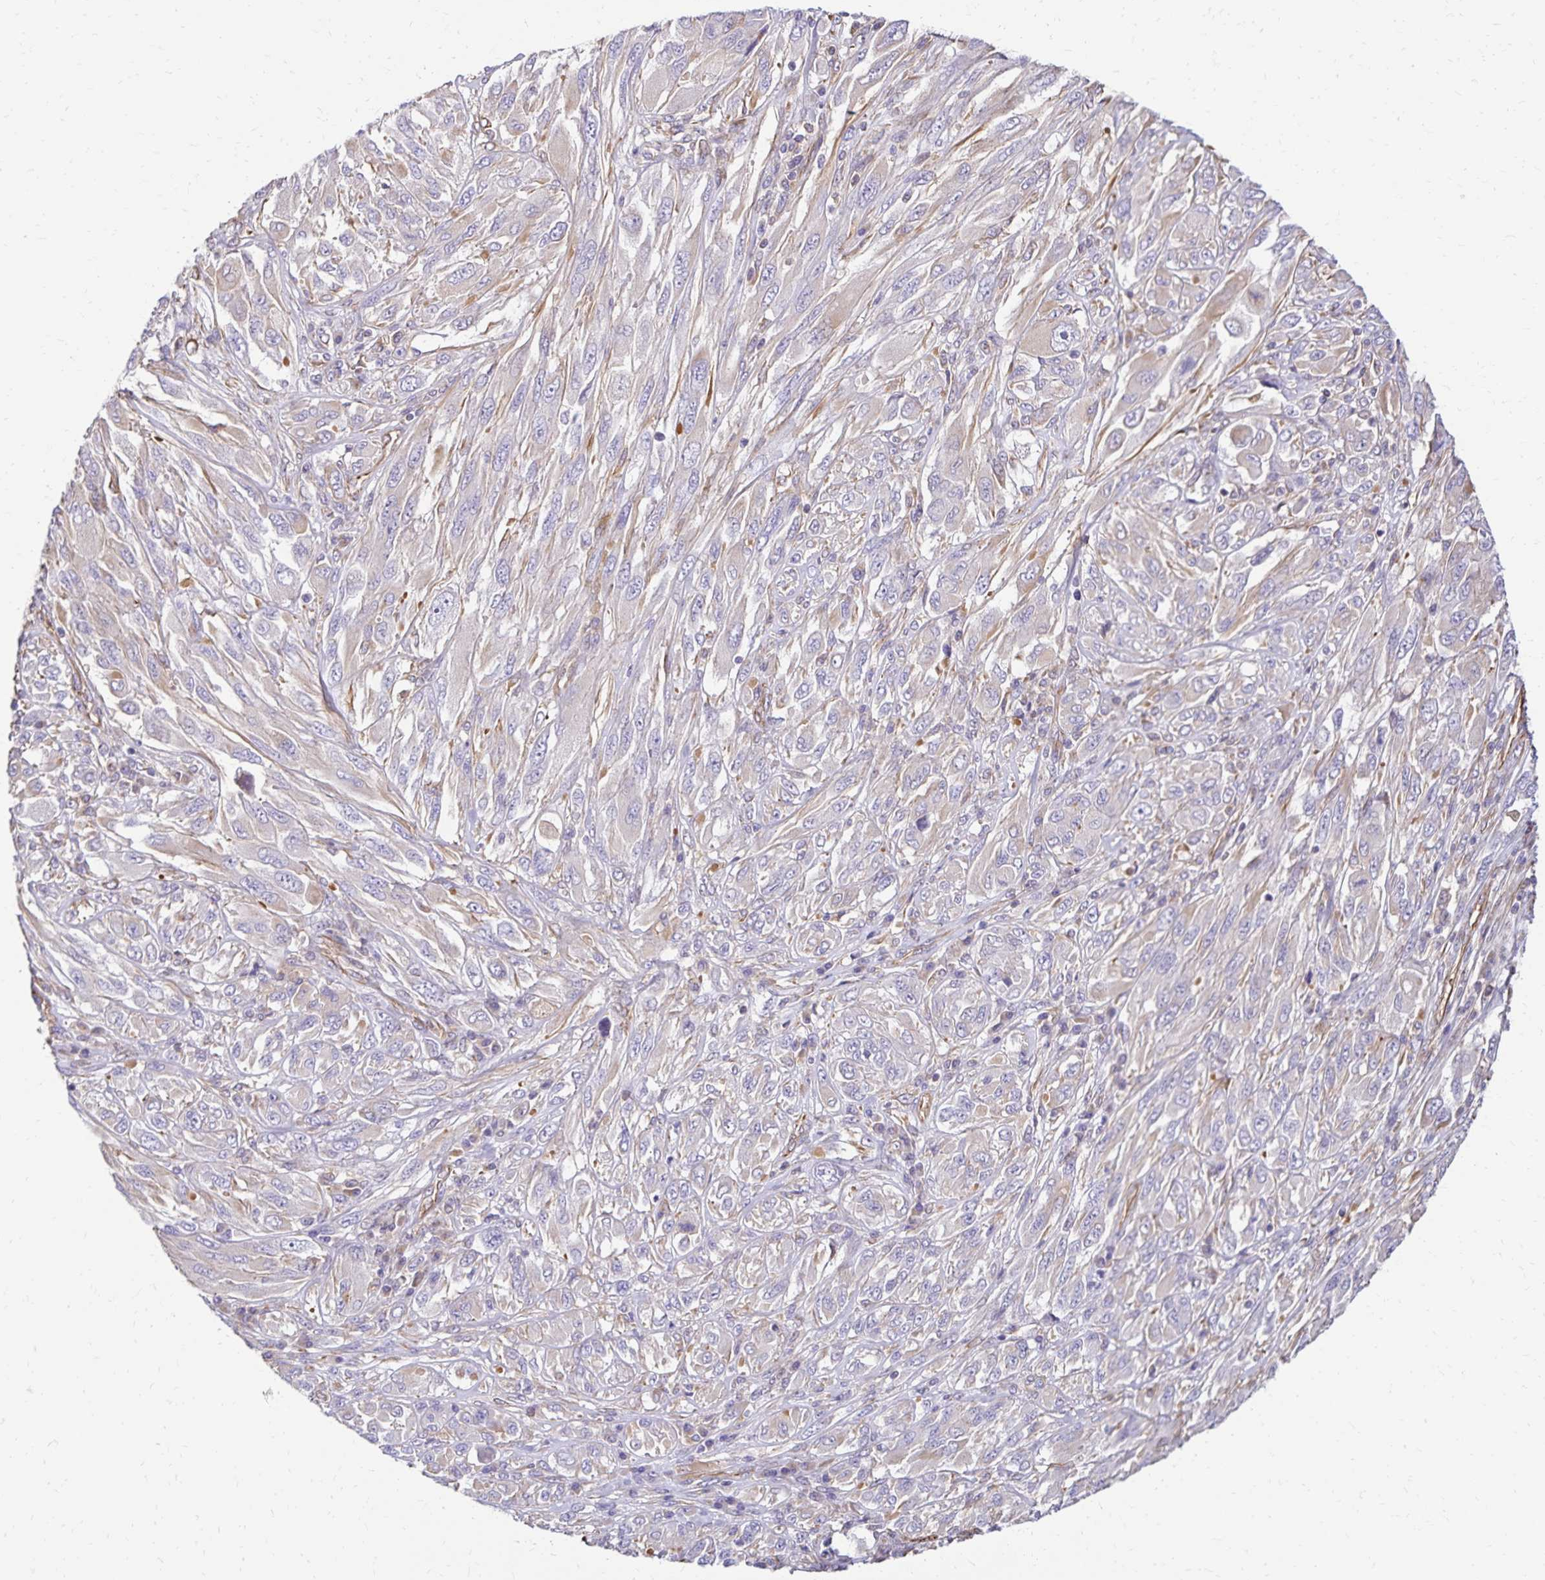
{"staining": {"intensity": "negative", "quantity": "none", "location": "none"}, "tissue": "melanoma", "cell_type": "Tumor cells", "image_type": "cancer", "snomed": [{"axis": "morphology", "description": "Malignant melanoma, NOS"}, {"axis": "topography", "description": "Skin"}], "caption": "There is no significant positivity in tumor cells of malignant melanoma.", "gene": "TRPV6", "patient": {"sex": "female", "age": 91}}